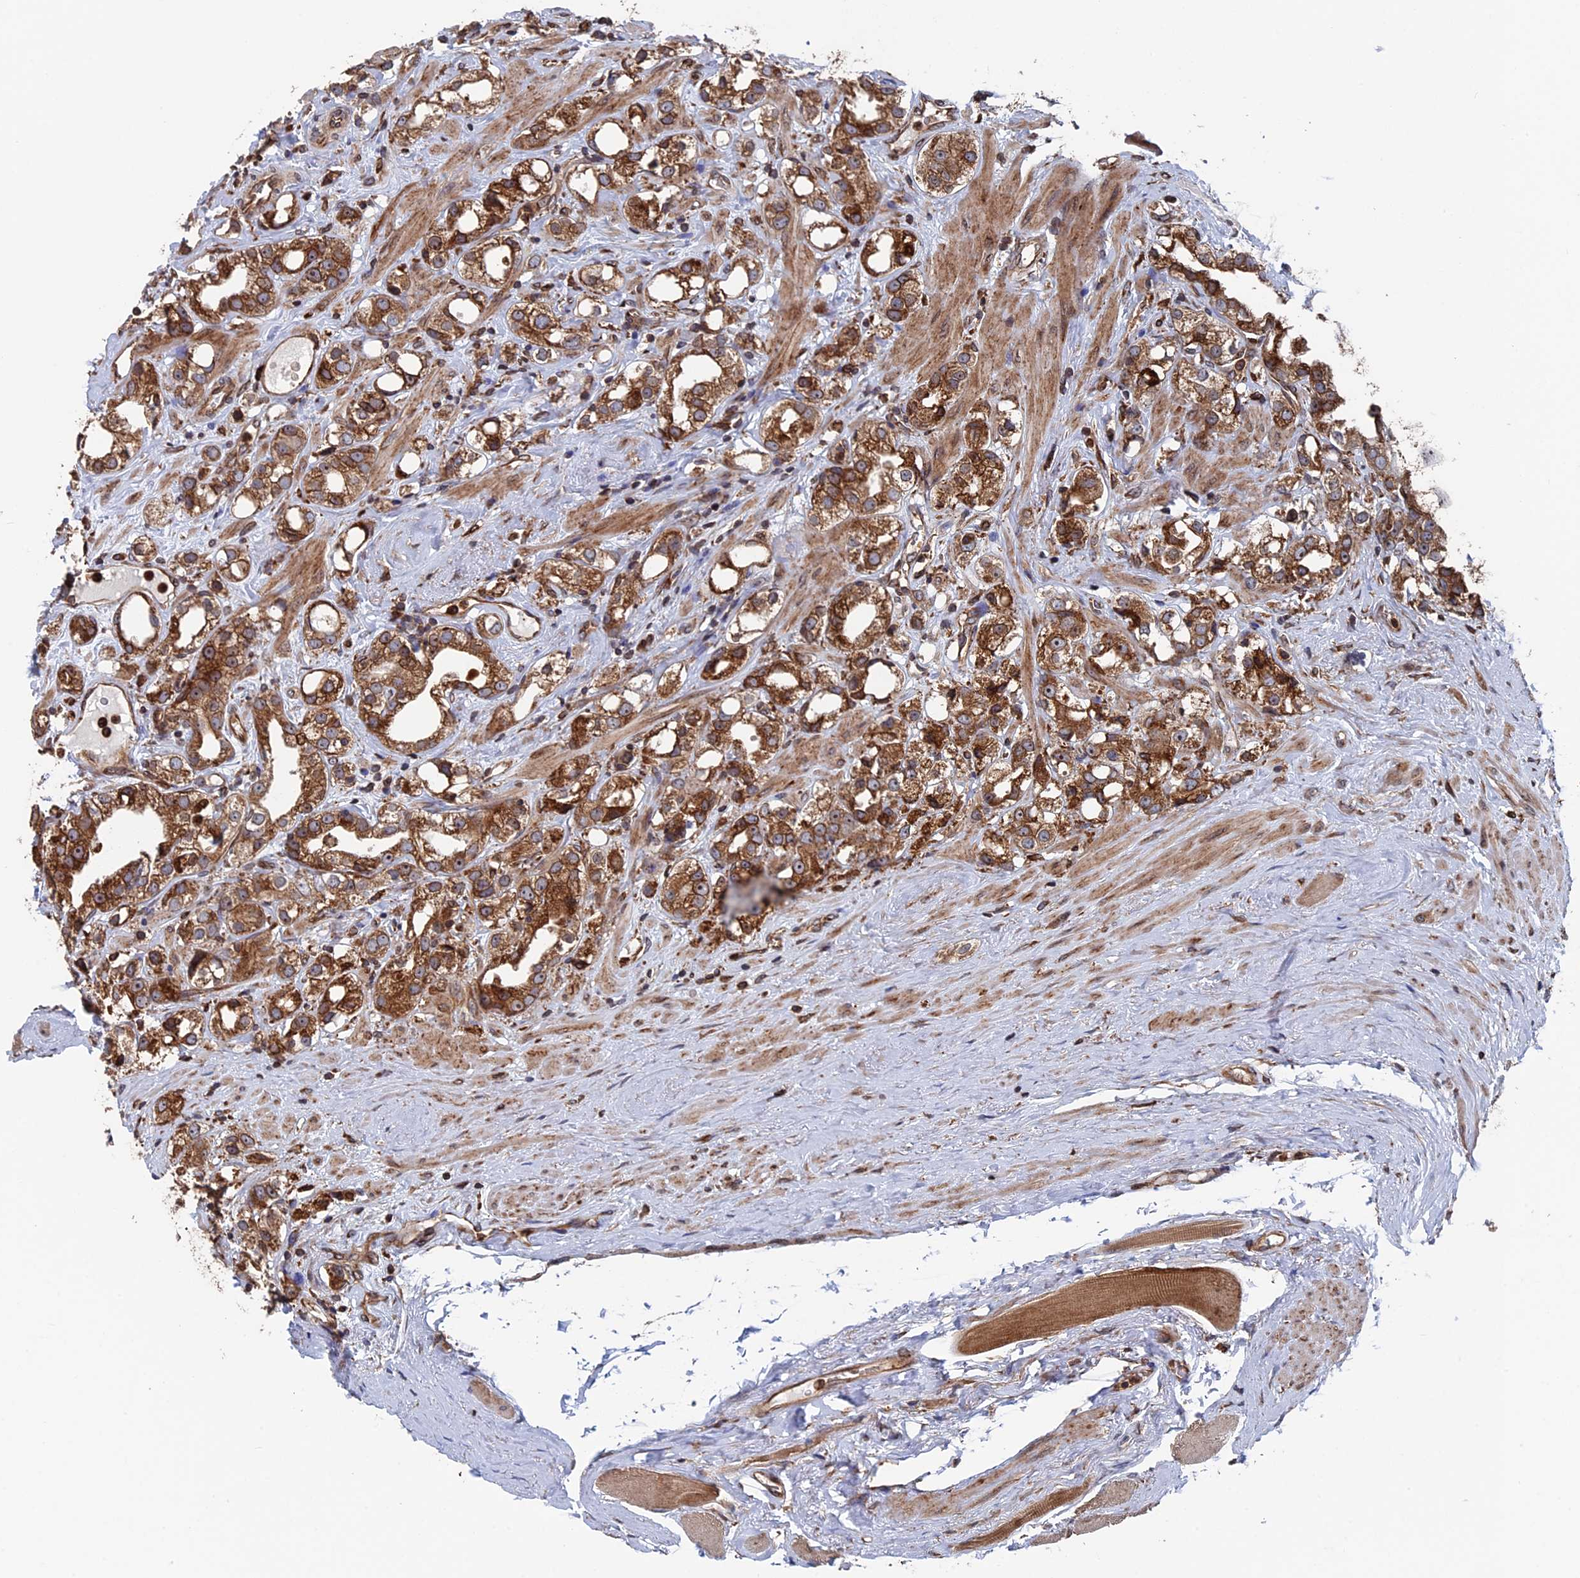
{"staining": {"intensity": "strong", "quantity": ">75%", "location": "cytoplasmic/membranous"}, "tissue": "prostate cancer", "cell_type": "Tumor cells", "image_type": "cancer", "snomed": [{"axis": "morphology", "description": "Adenocarcinoma, NOS"}, {"axis": "topography", "description": "Prostate"}], "caption": "An image of human prostate adenocarcinoma stained for a protein demonstrates strong cytoplasmic/membranous brown staining in tumor cells. (DAB (3,3'-diaminobenzidine) IHC with brightfield microscopy, high magnification).", "gene": "RPUSD1", "patient": {"sex": "male", "age": 79}}